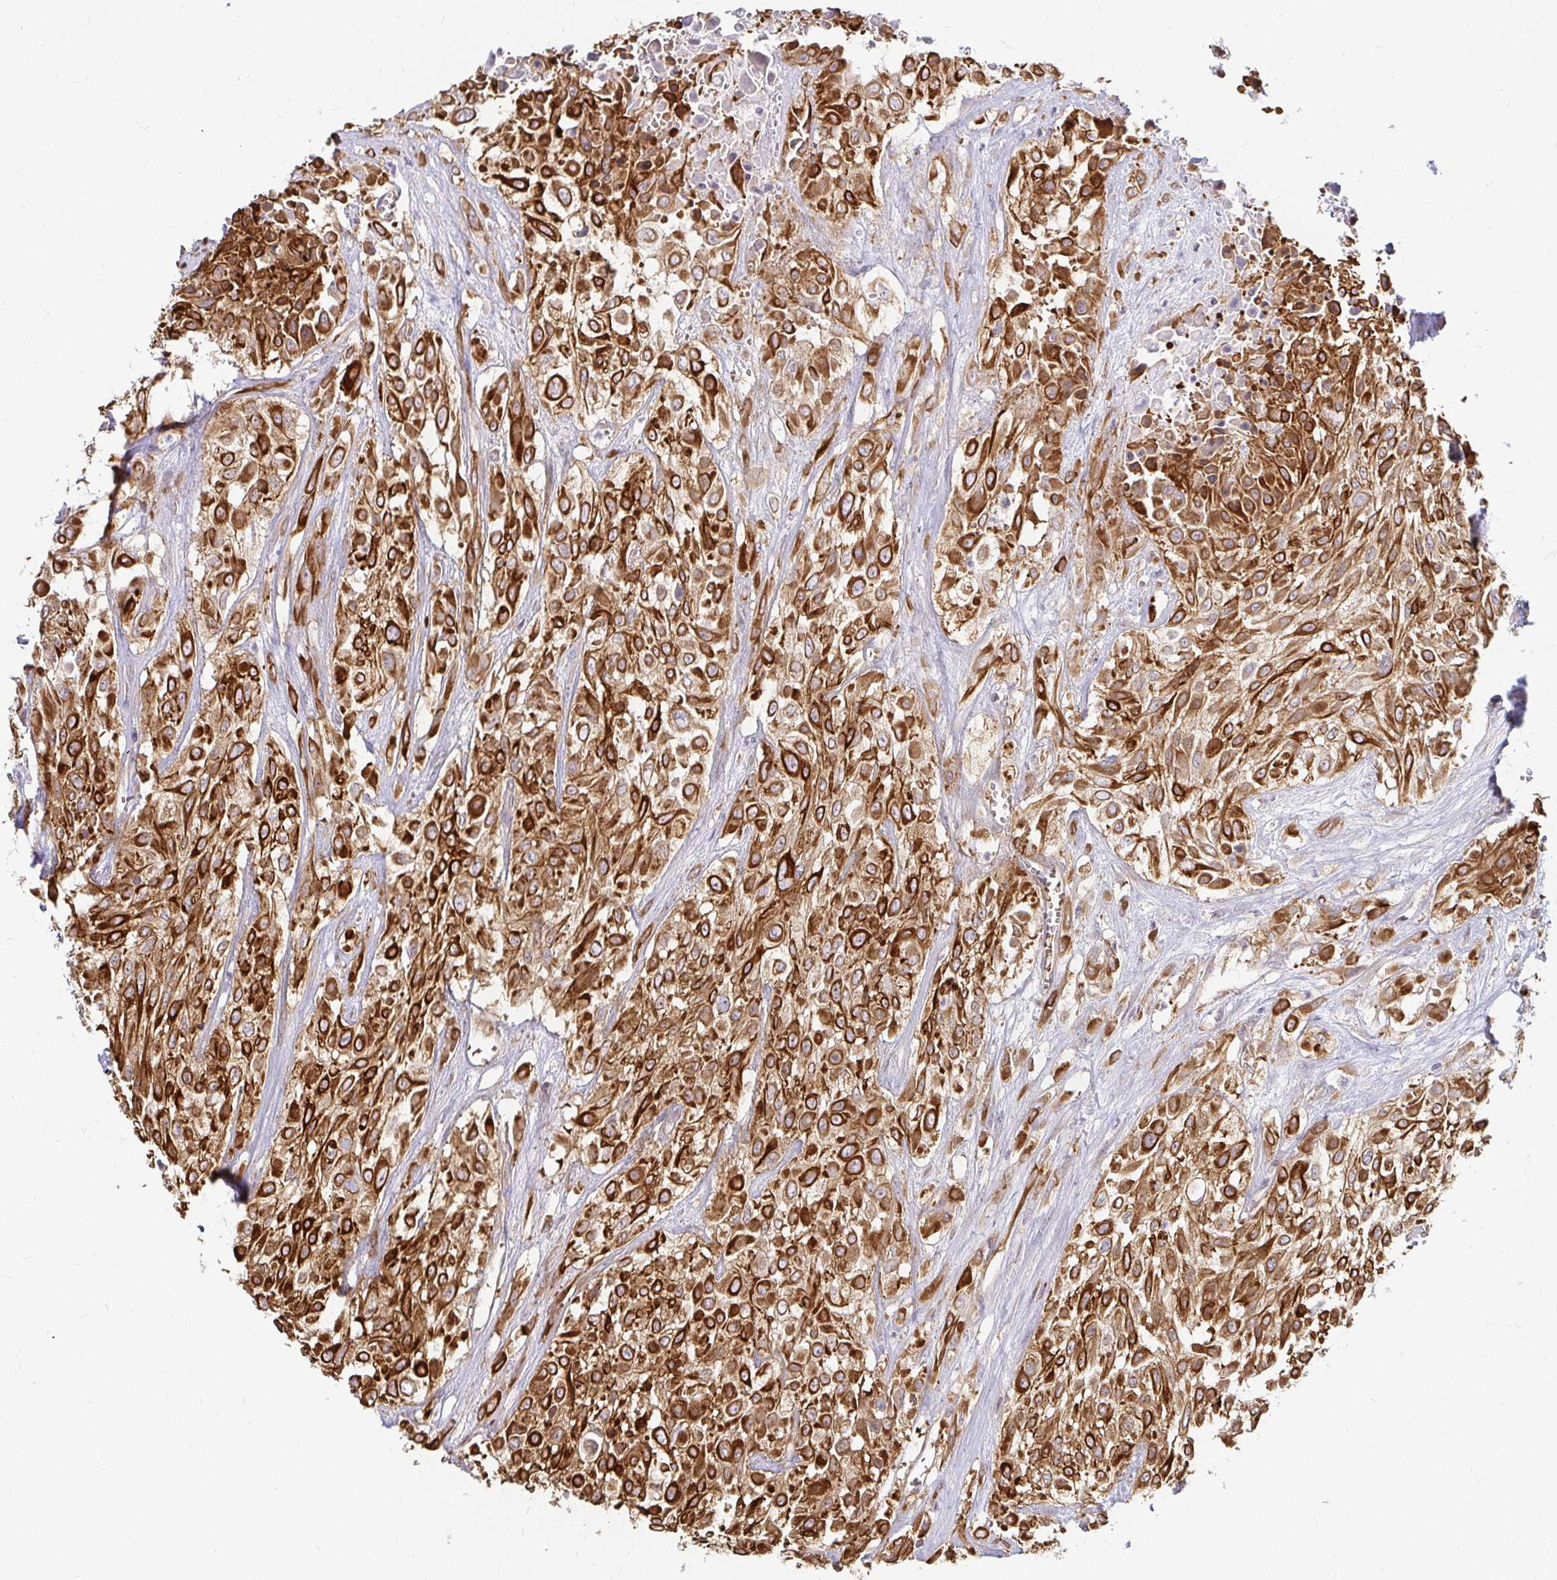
{"staining": {"intensity": "strong", "quantity": ">75%", "location": "cytoplasmic/membranous"}, "tissue": "urothelial cancer", "cell_type": "Tumor cells", "image_type": "cancer", "snomed": [{"axis": "morphology", "description": "Urothelial carcinoma, High grade"}, {"axis": "topography", "description": "Urinary bladder"}], "caption": "Immunohistochemistry of high-grade urothelial carcinoma shows high levels of strong cytoplasmic/membranous positivity in approximately >75% of tumor cells.", "gene": "CAST", "patient": {"sex": "male", "age": 57}}